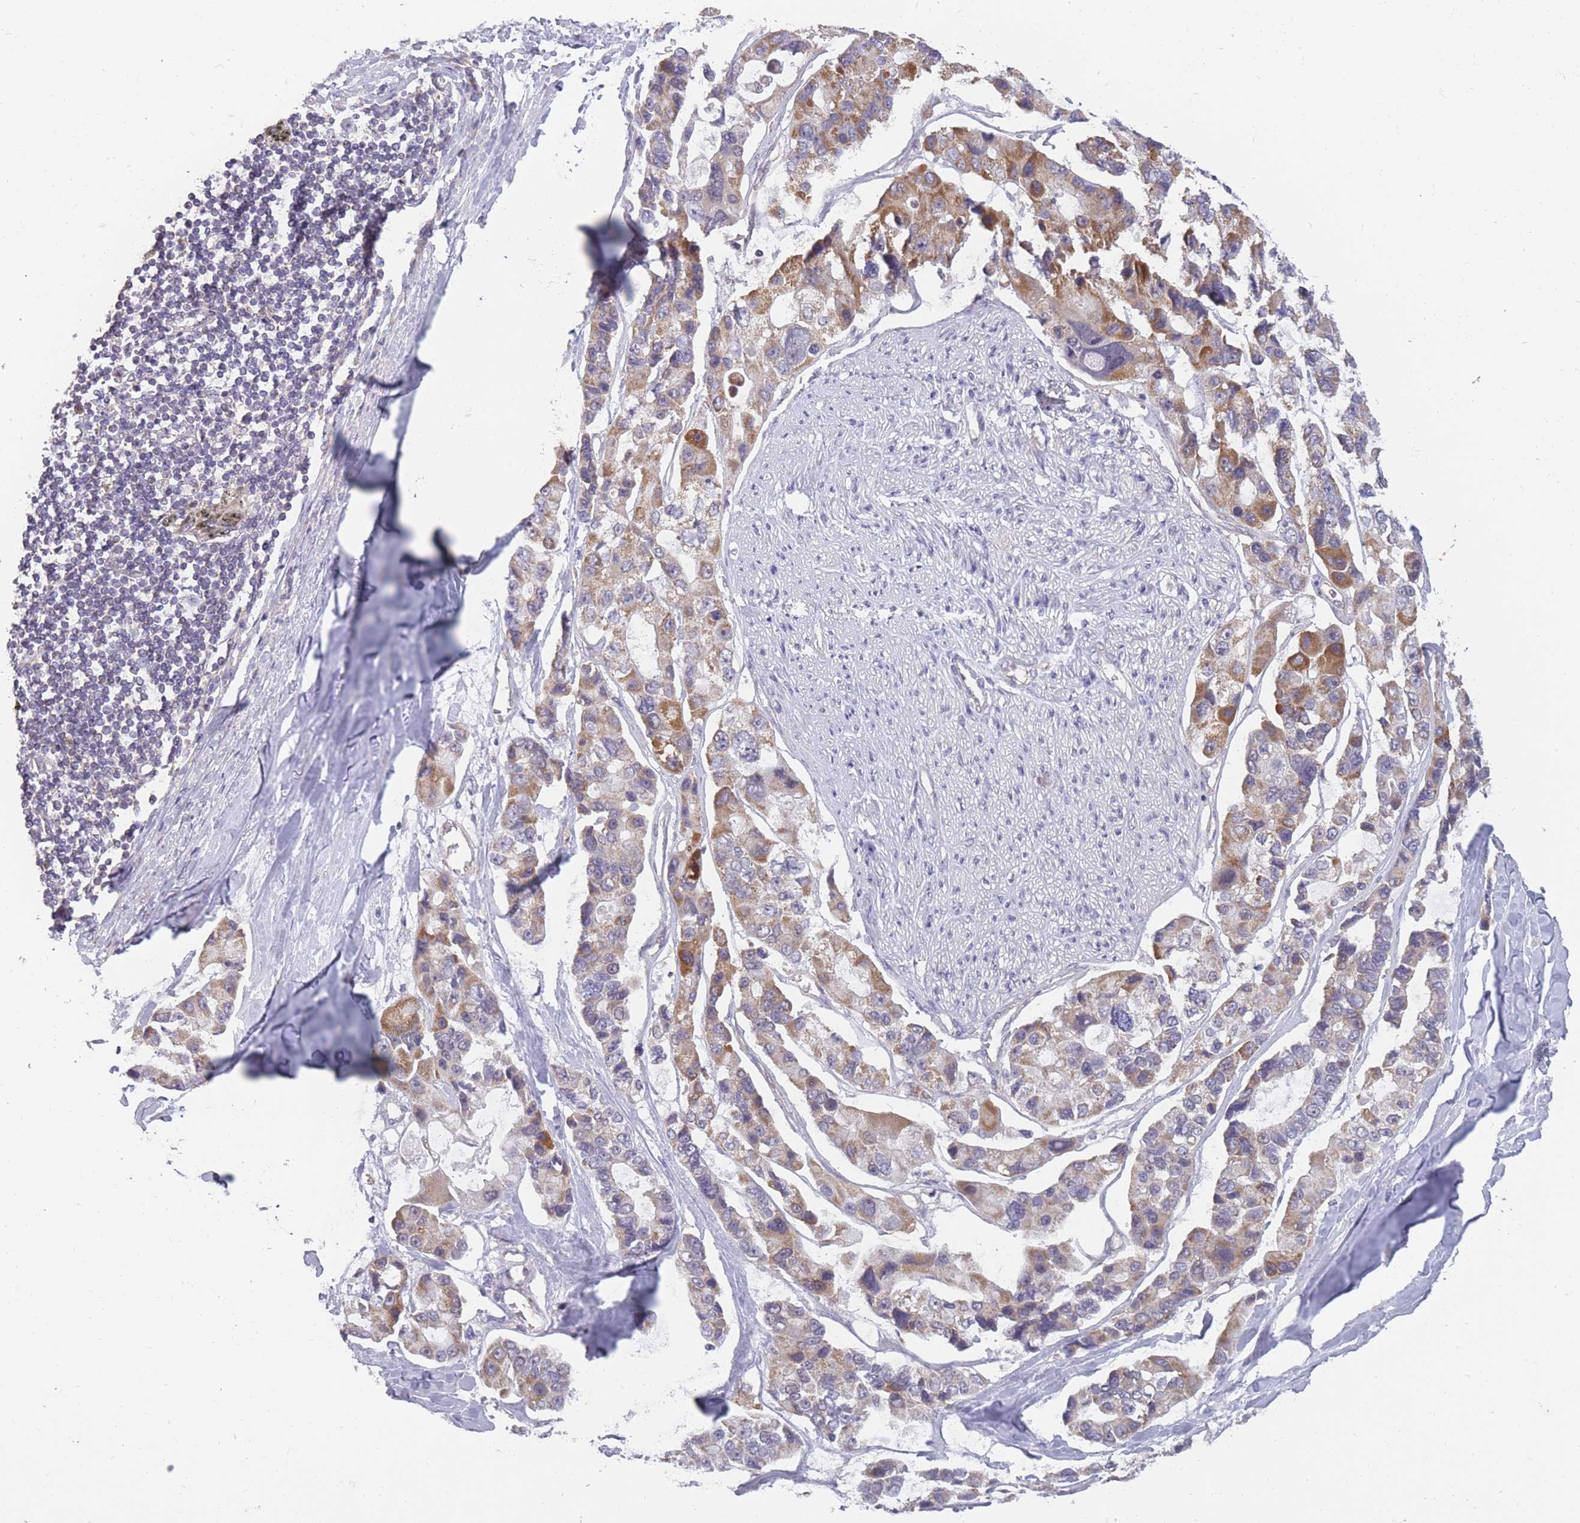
{"staining": {"intensity": "moderate", "quantity": ">75%", "location": "cytoplasmic/membranous"}, "tissue": "lung cancer", "cell_type": "Tumor cells", "image_type": "cancer", "snomed": [{"axis": "morphology", "description": "Adenocarcinoma, NOS"}, {"axis": "topography", "description": "Lung"}], "caption": "Protein expression analysis of lung cancer shows moderate cytoplasmic/membranous staining in about >75% of tumor cells.", "gene": "MRPS18C", "patient": {"sex": "female", "age": 54}}